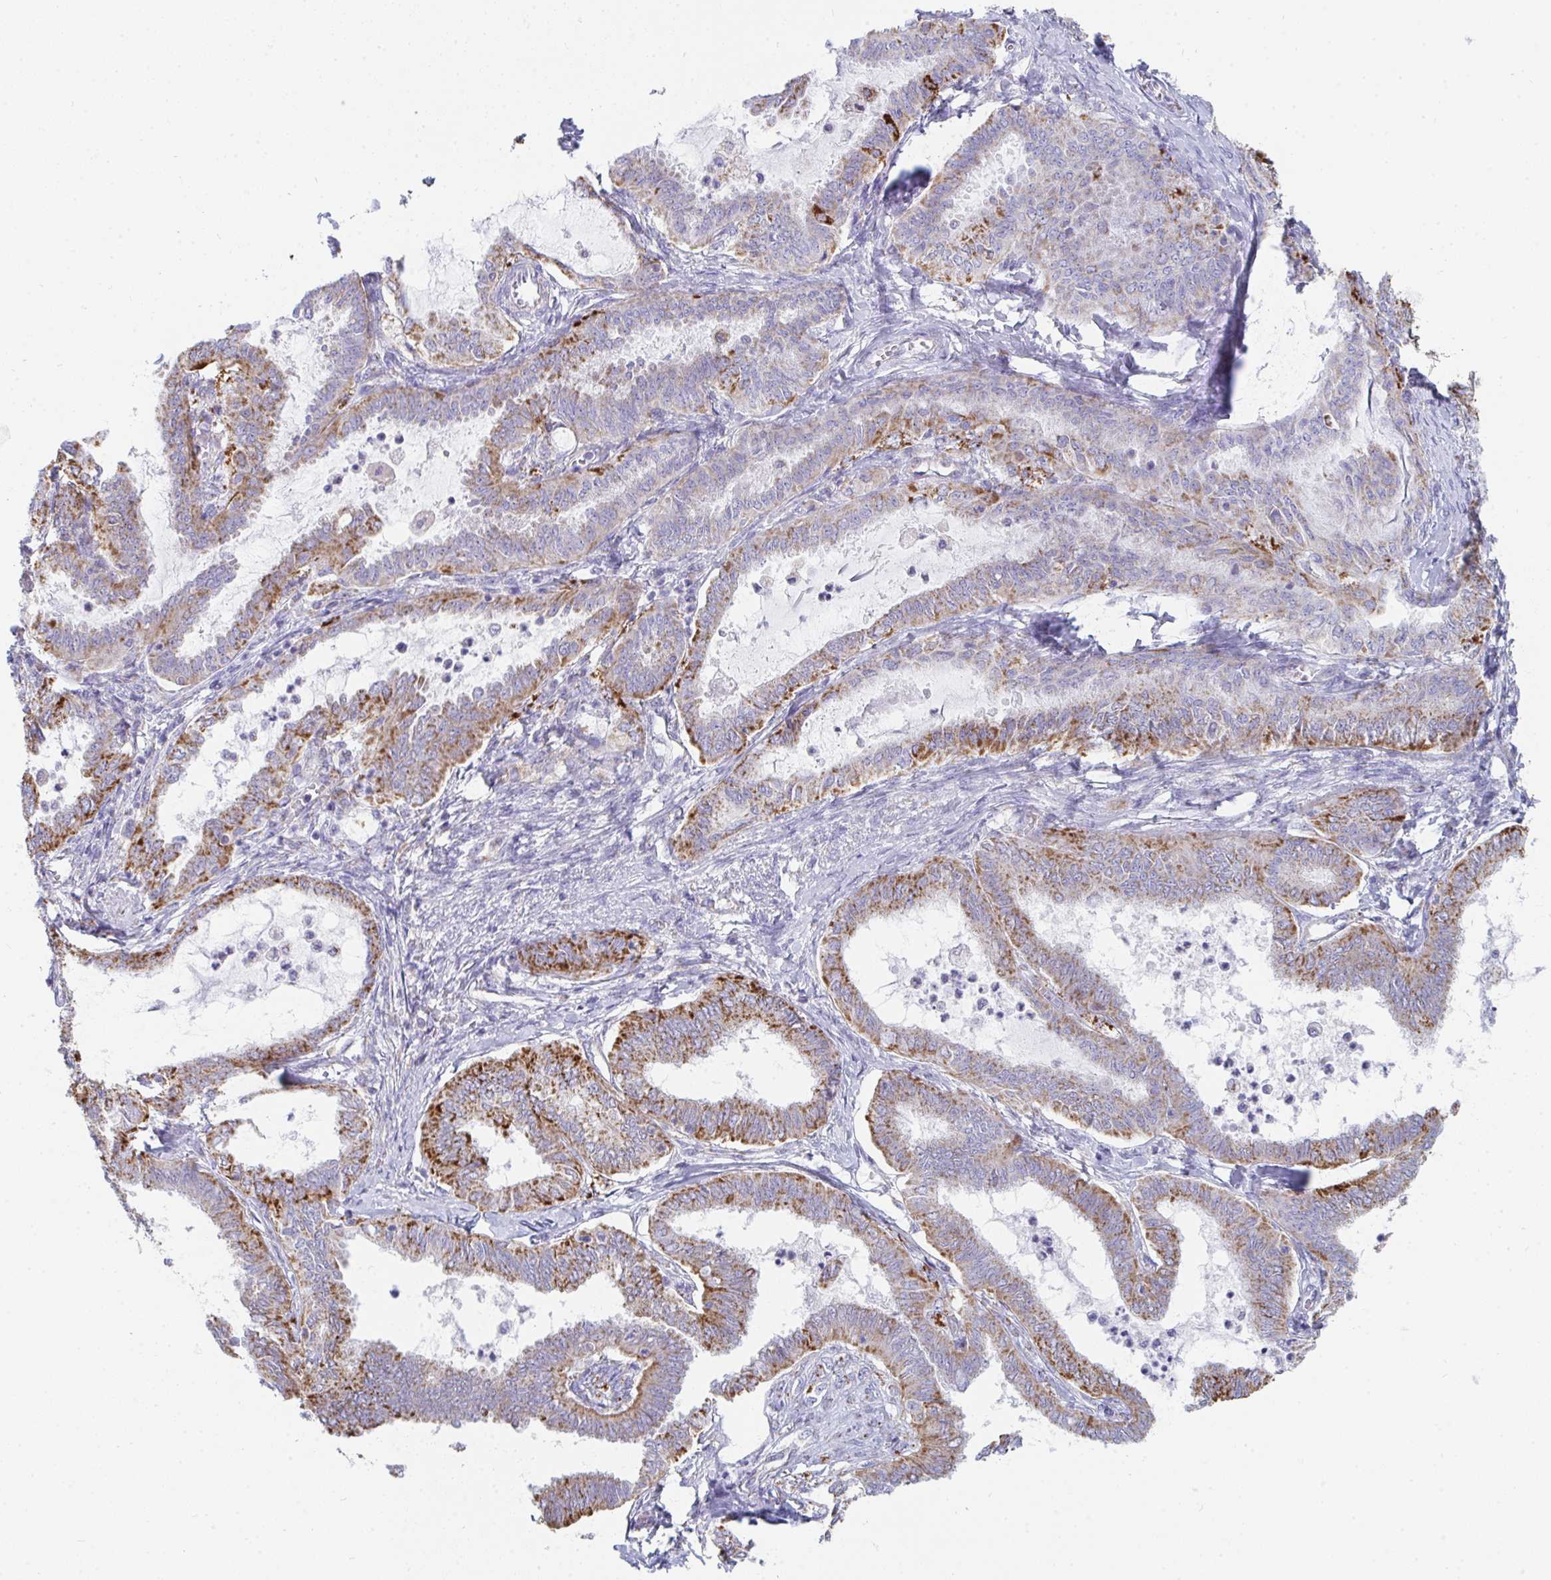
{"staining": {"intensity": "moderate", "quantity": ">75%", "location": "cytoplasmic/membranous"}, "tissue": "ovarian cancer", "cell_type": "Tumor cells", "image_type": "cancer", "snomed": [{"axis": "morphology", "description": "Carcinoma, endometroid"}, {"axis": "topography", "description": "Ovary"}], "caption": "IHC photomicrograph of neoplastic tissue: ovarian cancer (endometroid carcinoma) stained using IHC exhibits medium levels of moderate protein expression localized specifically in the cytoplasmic/membranous of tumor cells, appearing as a cytoplasmic/membranous brown color.", "gene": "AIFM1", "patient": {"sex": "female", "age": 70}}